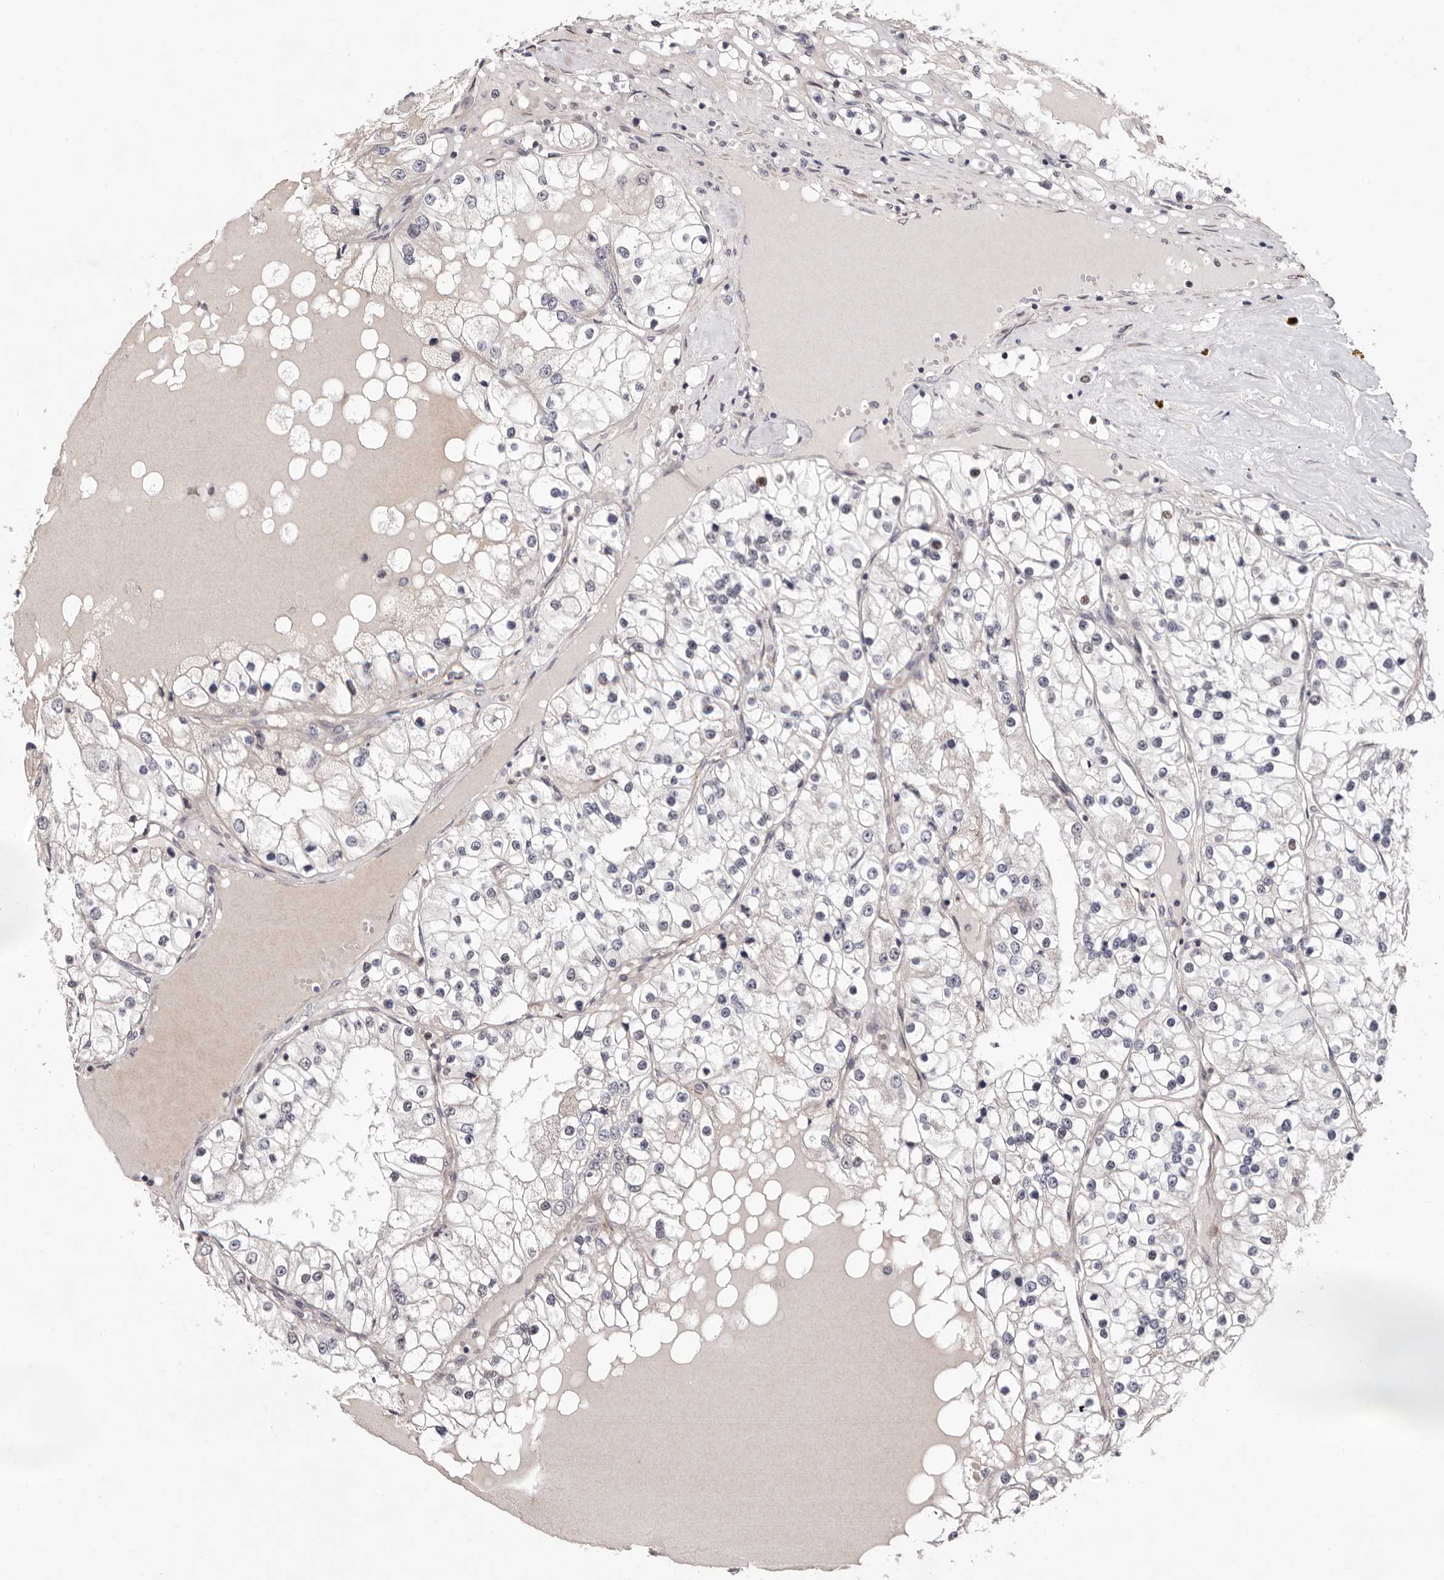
{"staining": {"intensity": "negative", "quantity": "none", "location": "none"}, "tissue": "renal cancer", "cell_type": "Tumor cells", "image_type": "cancer", "snomed": [{"axis": "morphology", "description": "Adenocarcinoma, NOS"}, {"axis": "topography", "description": "Kidney"}], "caption": "Immunohistochemistry photomicrograph of neoplastic tissue: human renal adenocarcinoma stained with DAB reveals no significant protein expression in tumor cells.", "gene": "GLRX3", "patient": {"sex": "male", "age": 68}}